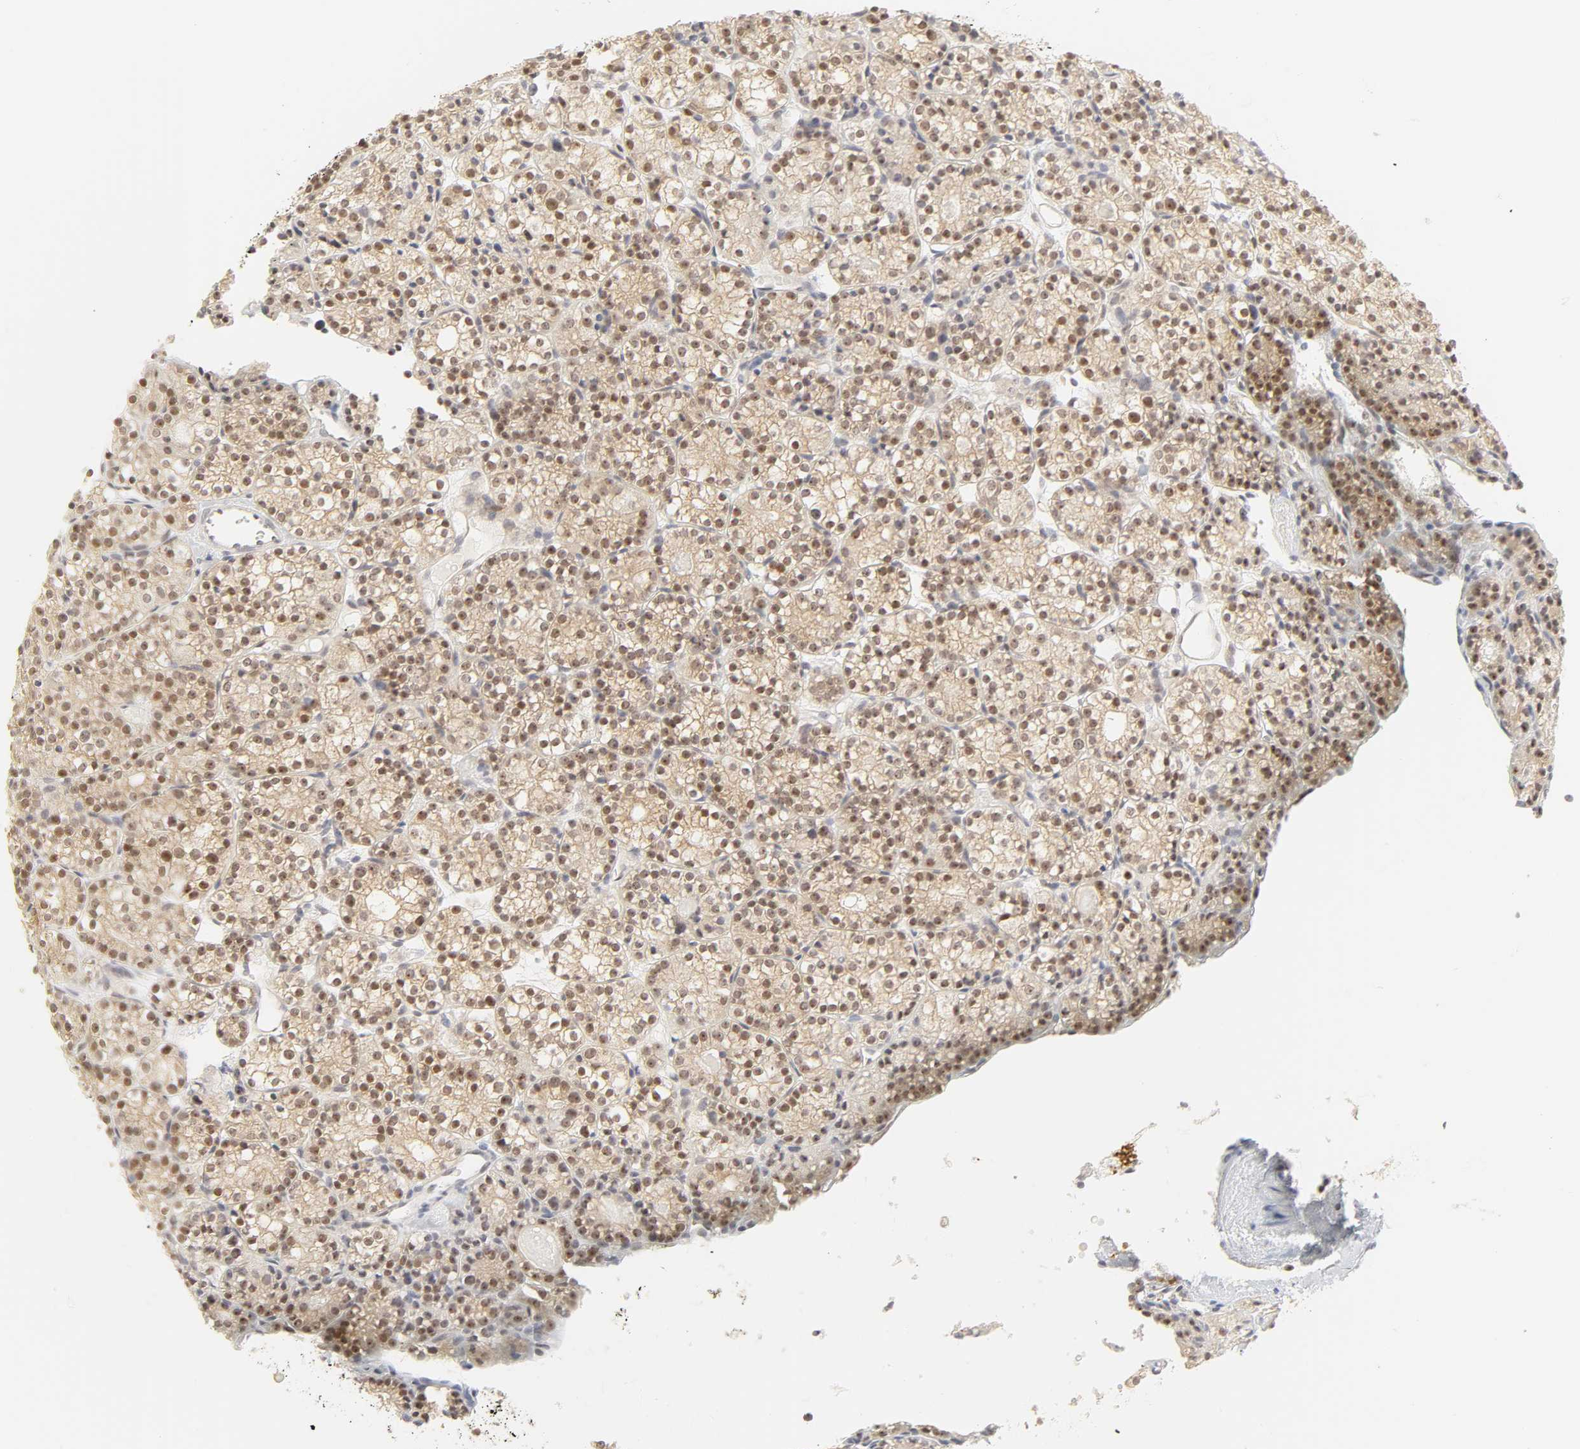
{"staining": {"intensity": "moderate", "quantity": "25%-75%", "location": "cytoplasmic/membranous,nuclear"}, "tissue": "parathyroid gland", "cell_type": "Glandular cells", "image_type": "normal", "snomed": [{"axis": "morphology", "description": "Normal tissue, NOS"}, {"axis": "topography", "description": "Parathyroid gland"}], "caption": "Immunohistochemistry histopathology image of unremarkable human parathyroid gland stained for a protein (brown), which reveals medium levels of moderate cytoplasmic/membranous,nuclear staining in approximately 25%-75% of glandular cells.", "gene": "KIF2A", "patient": {"sex": "female", "age": 64}}